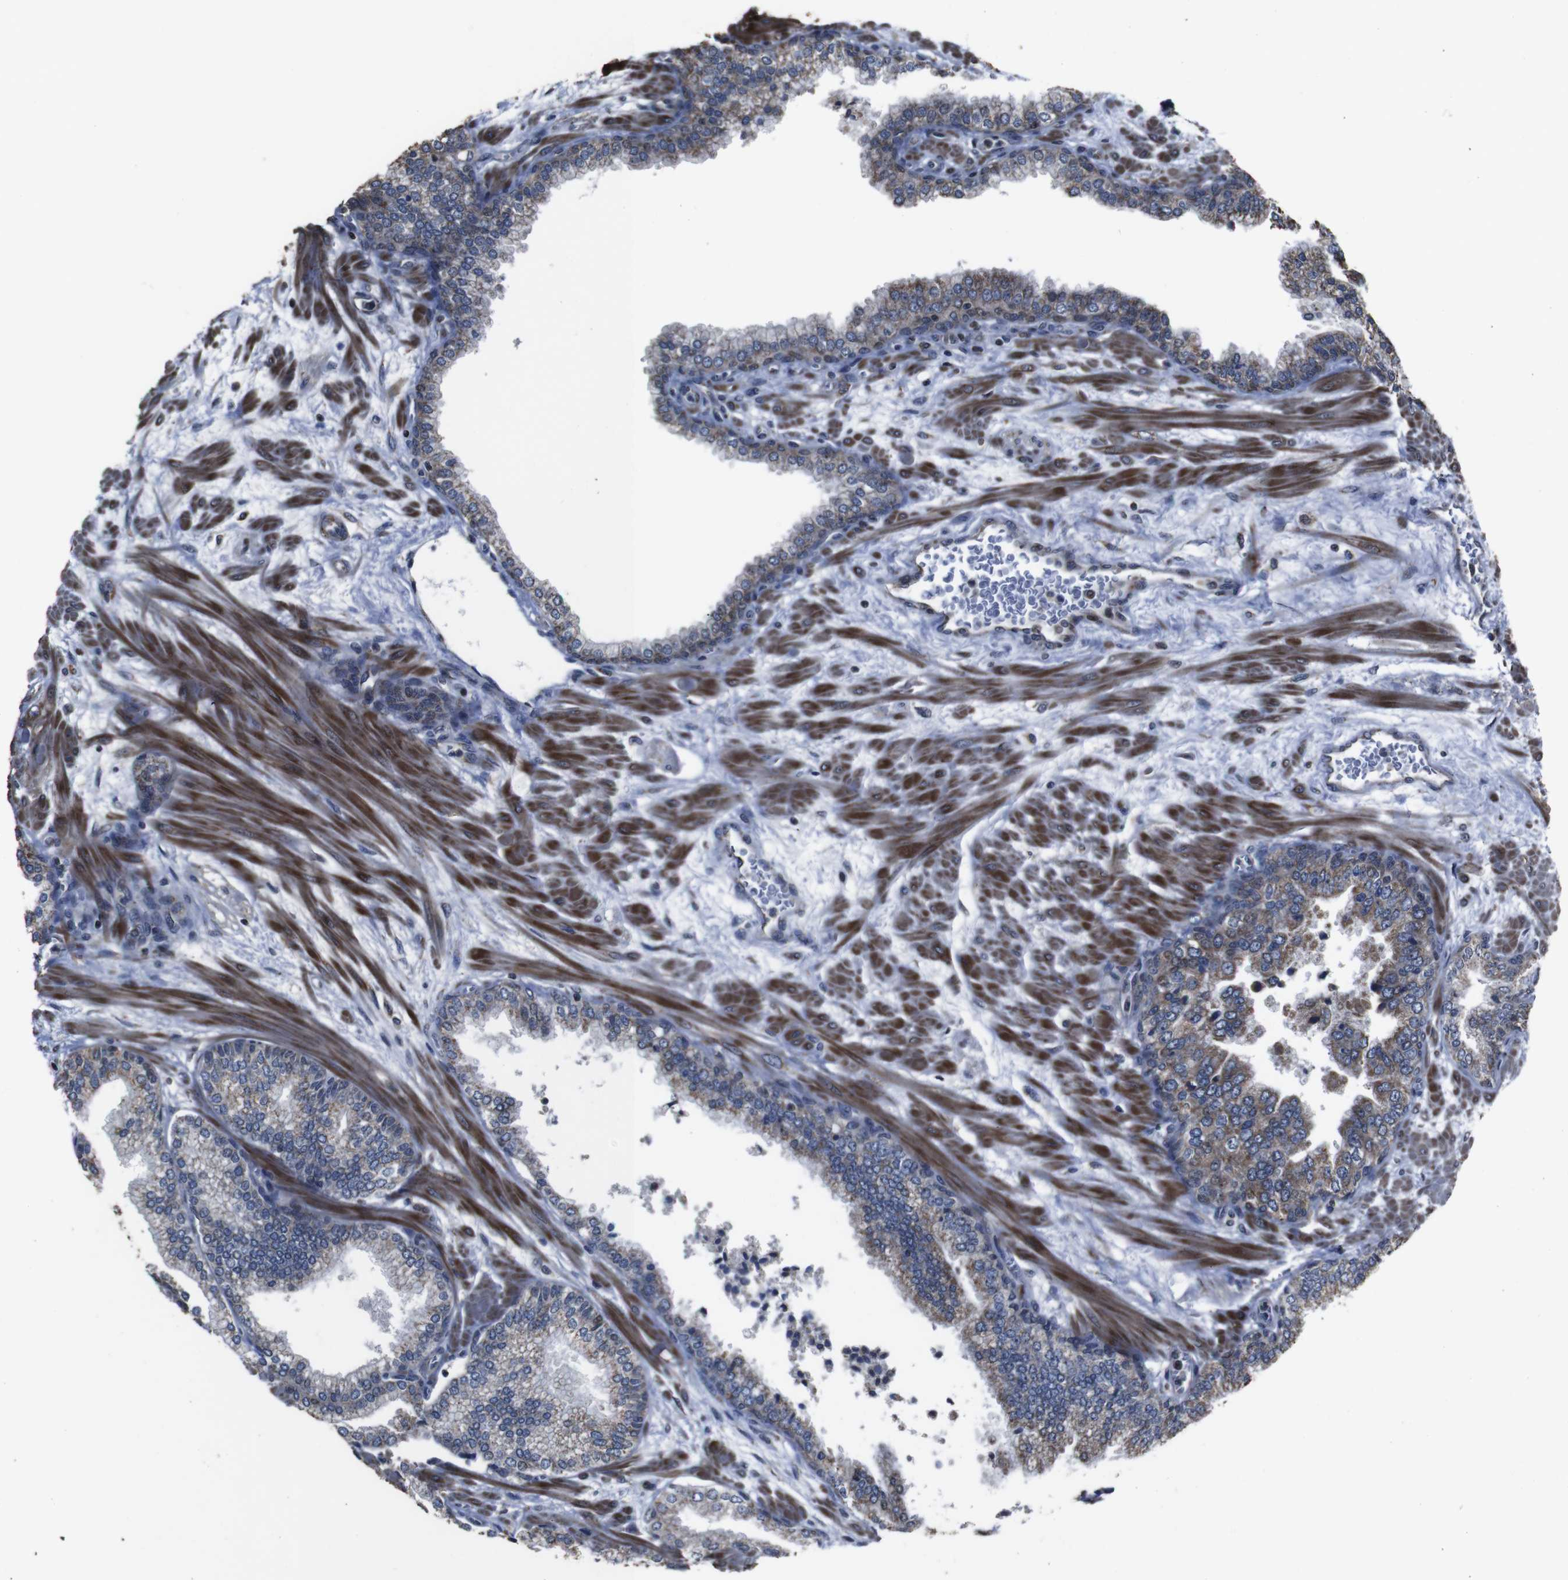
{"staining": {"intensity": "moderate", "quantity": ">75%", "location": "cytoplasmic/membranous"}, "tissue": "prostate", "cell_type": "Glandular cells", "image_type": "normal", "snomed": [{"axis": "morphology", "description": "Normal tissue, NOS"}, {"axis": "morphology", "description": "Urothelial carcinoma, Low grade"}, {"axis": "topography", "description": "Urinary bladder"}, {"axis": "topography", "description": "Prostate"}], "caption": "Immunohistochemical staining of unremarkable human prostate reveals >75% levels of moderate cytoplasmic/membranous protein staining in approximately >75% of glandular cells.", "gene": "SNN", "patient": {"sex": "male", "age": 60}}